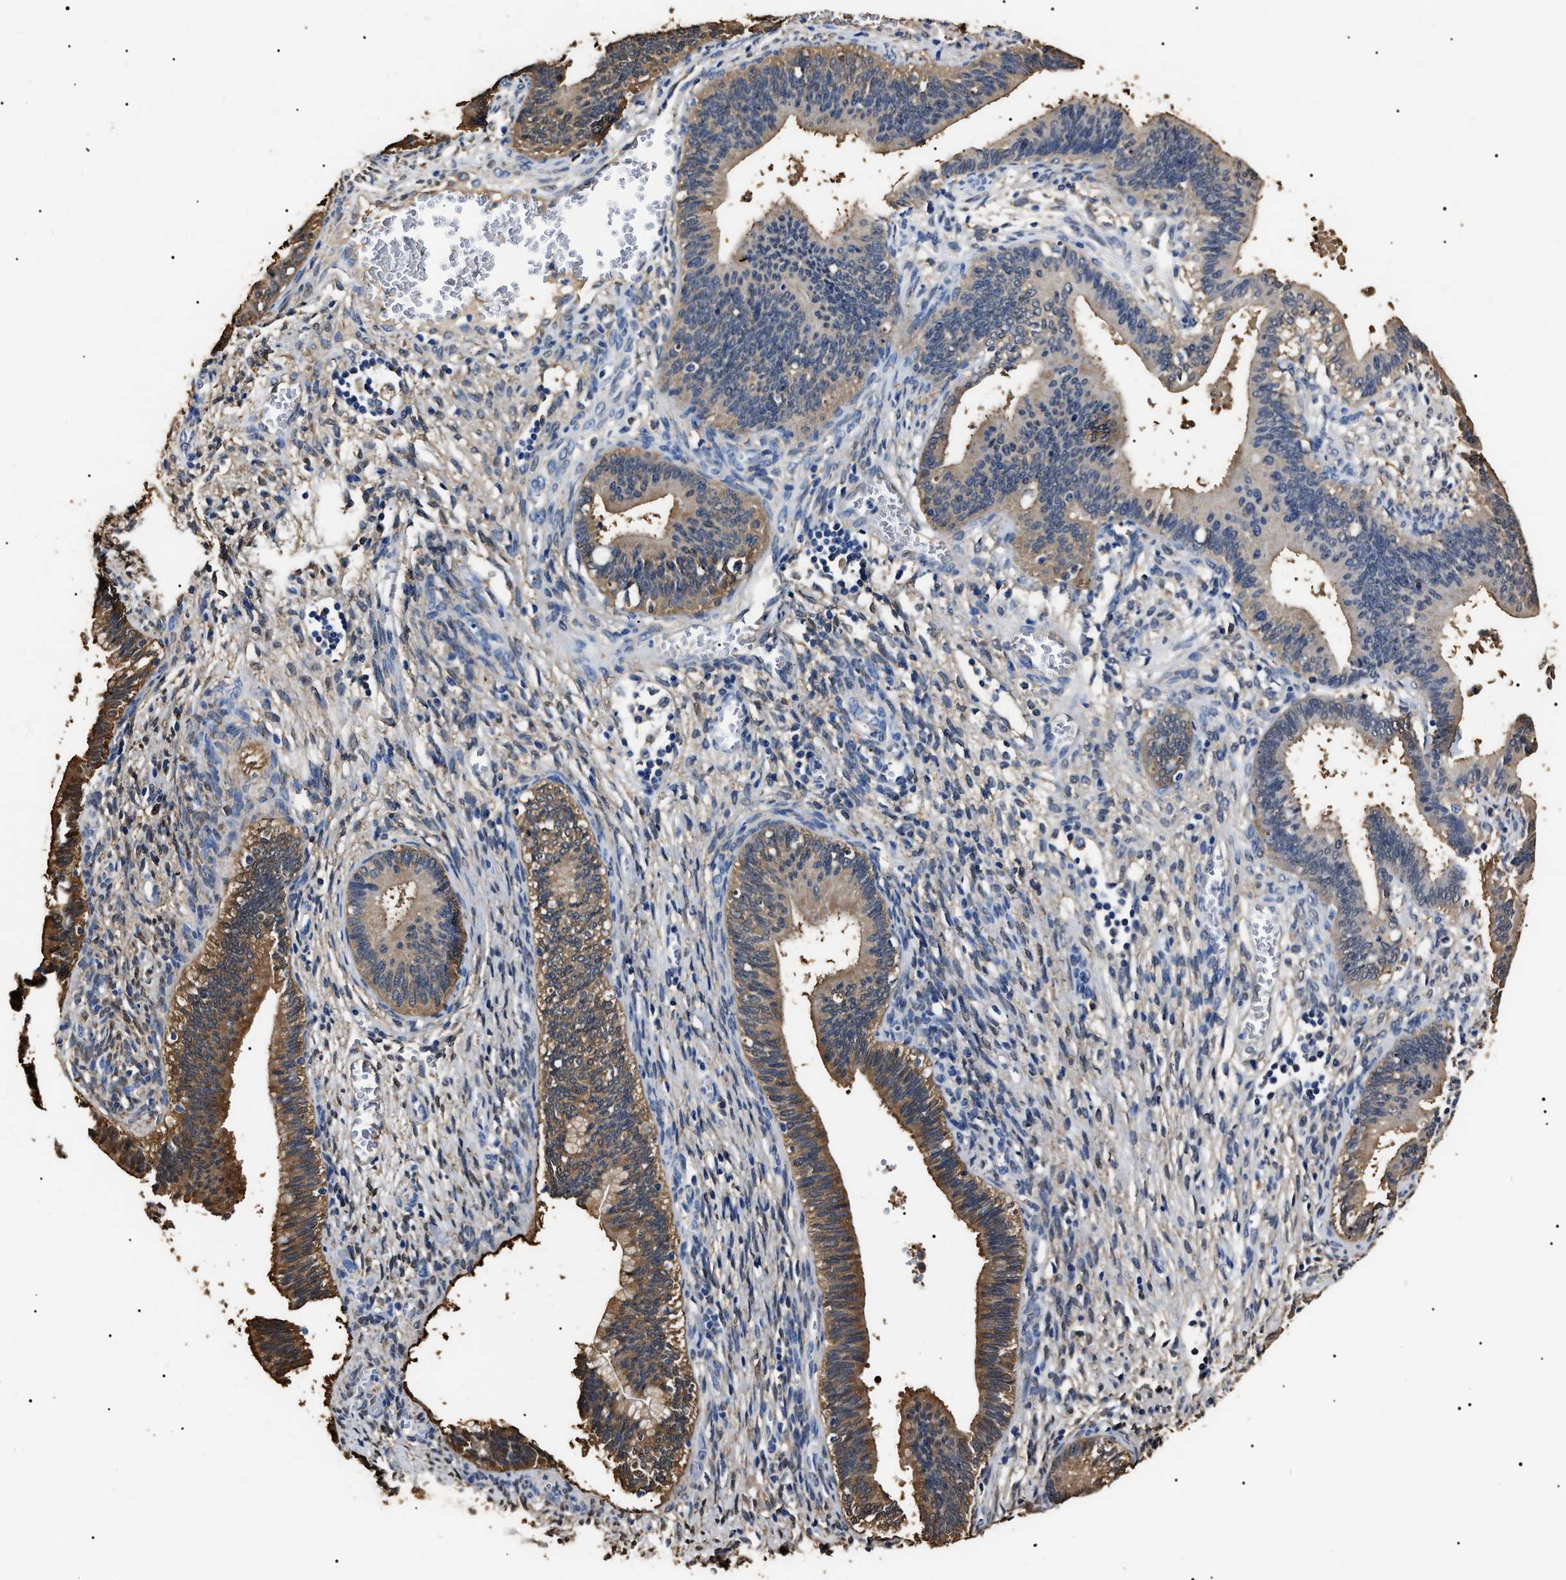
{"staining": {"intensity": "moderate", "quantity": "25%-75%", "location": "cytoplasmic/membranous"}, "tissue": "cervical cancer", "cell_type": "Tumor cells", "image_type": "cancer", "snomed": [{"axis": "morphology", "description": "Adenocarcinoma, NOS"}, {"axis": "topography", "description": "Cervix"}], "caption": "Cervical cancer was stained to show a protein in brown. There is medium levels of moderate cytoplasmic/membranous positivity in about 25%-75% of tumor cells.", "gene": "ALDH1A1", "patient": {"sex": "female", "age": 44}}